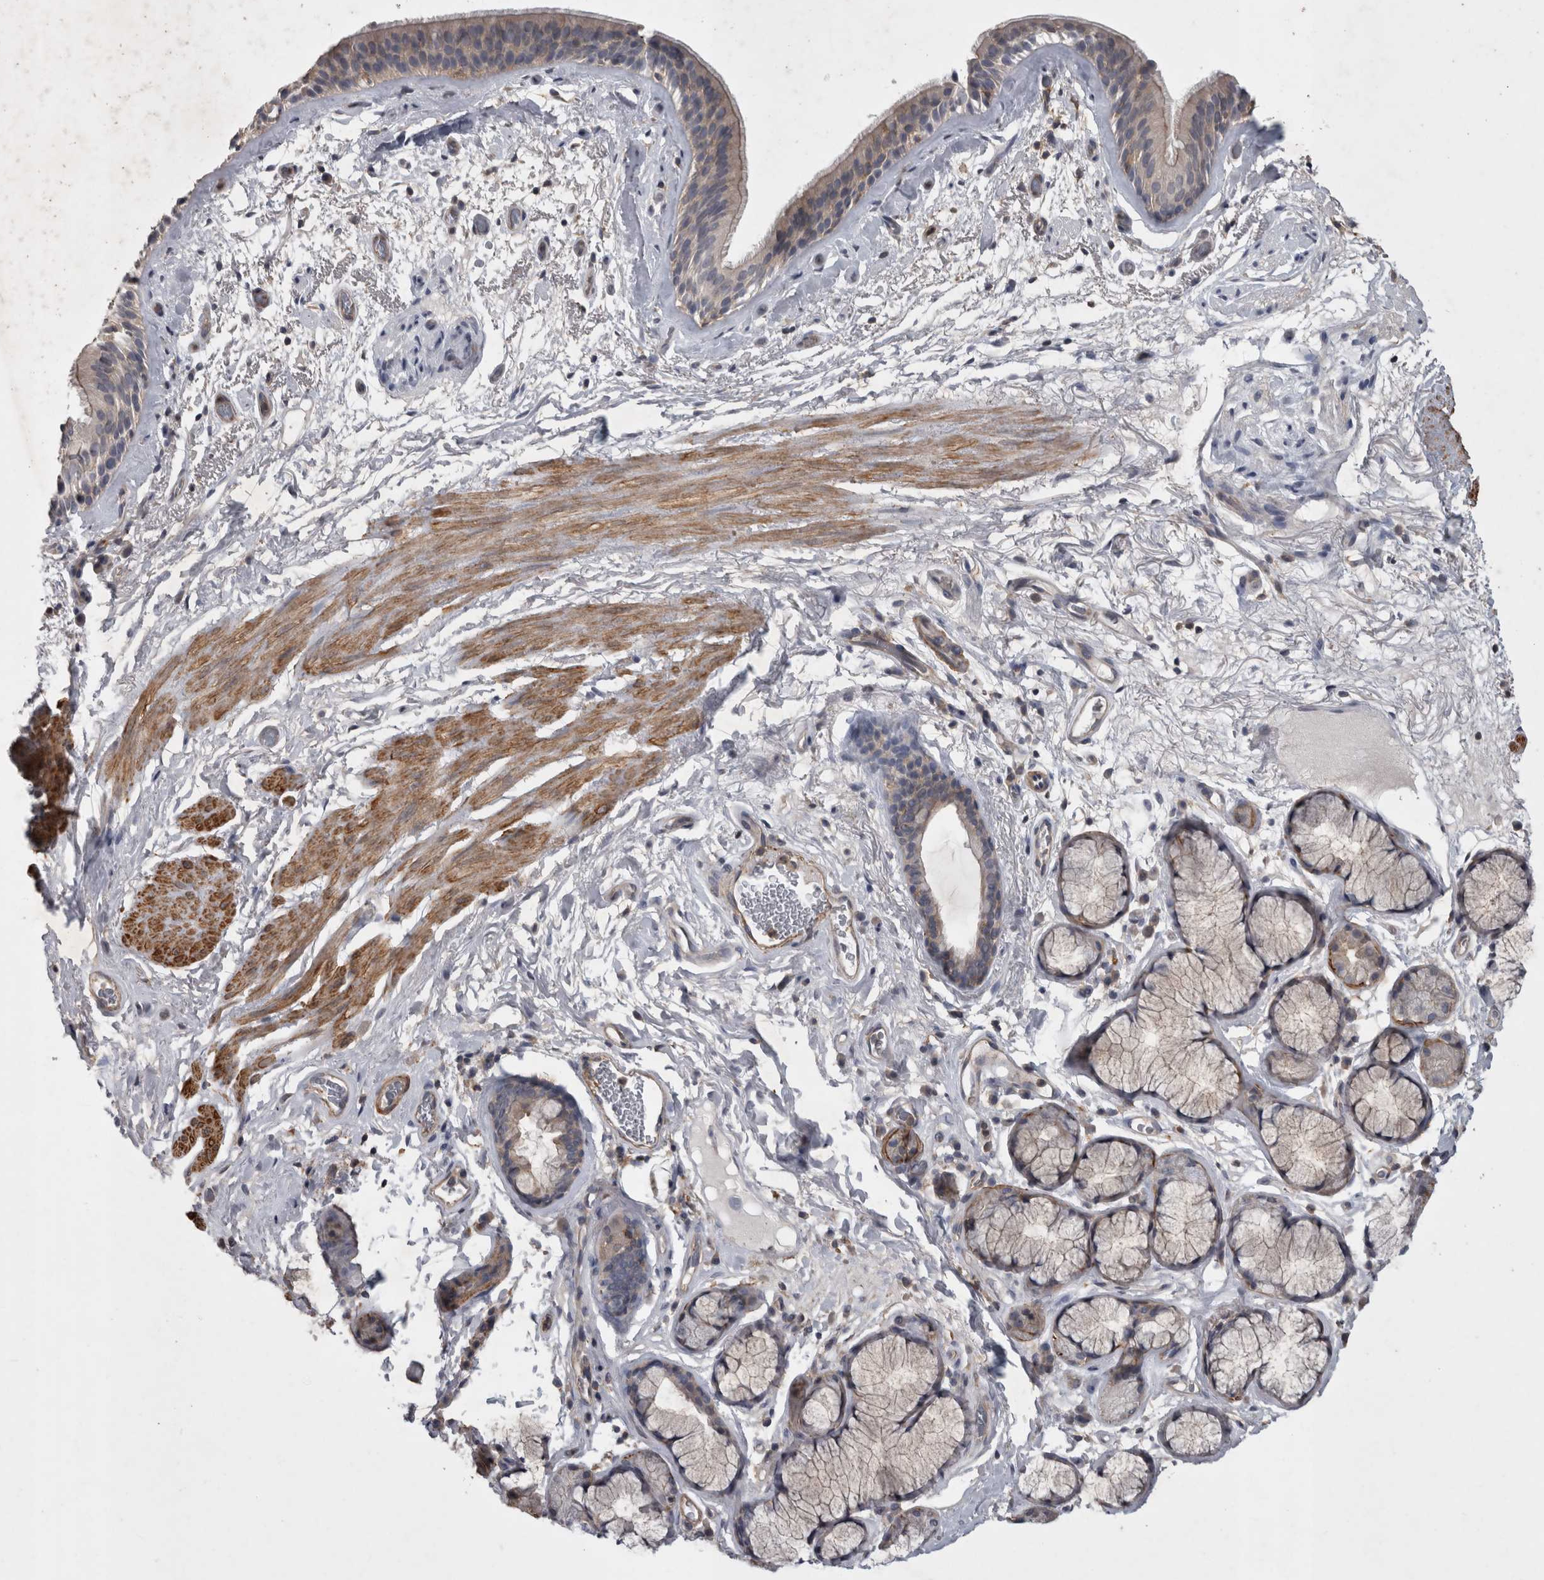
{"staining": {"intensity": "weak", "quantity": "25%-75%", "location": "cytoplasmic/membranous"}, "tissue": "bronchus", "cell_type": "Respiratory epithelial cells", "image_type": "normal", "snomed": [{"axis": "morphology", "description": "Normal tissue, NOS"}, {"axis": "topography", "description": "Cartilage tissue"}], "caption": "Normal bronchus was stained to show a protein in brown. There is low levels of weak cytoplasmic/membranous positivity in approximately 25%-75% of respiratory epithelial cells. (DAB (3,3'-diaminobenzidine) = brown stain, brightfield microscopy at high magnification).", "gene": "SPATA48", "patient": {"sex": "female", "age": 63}}